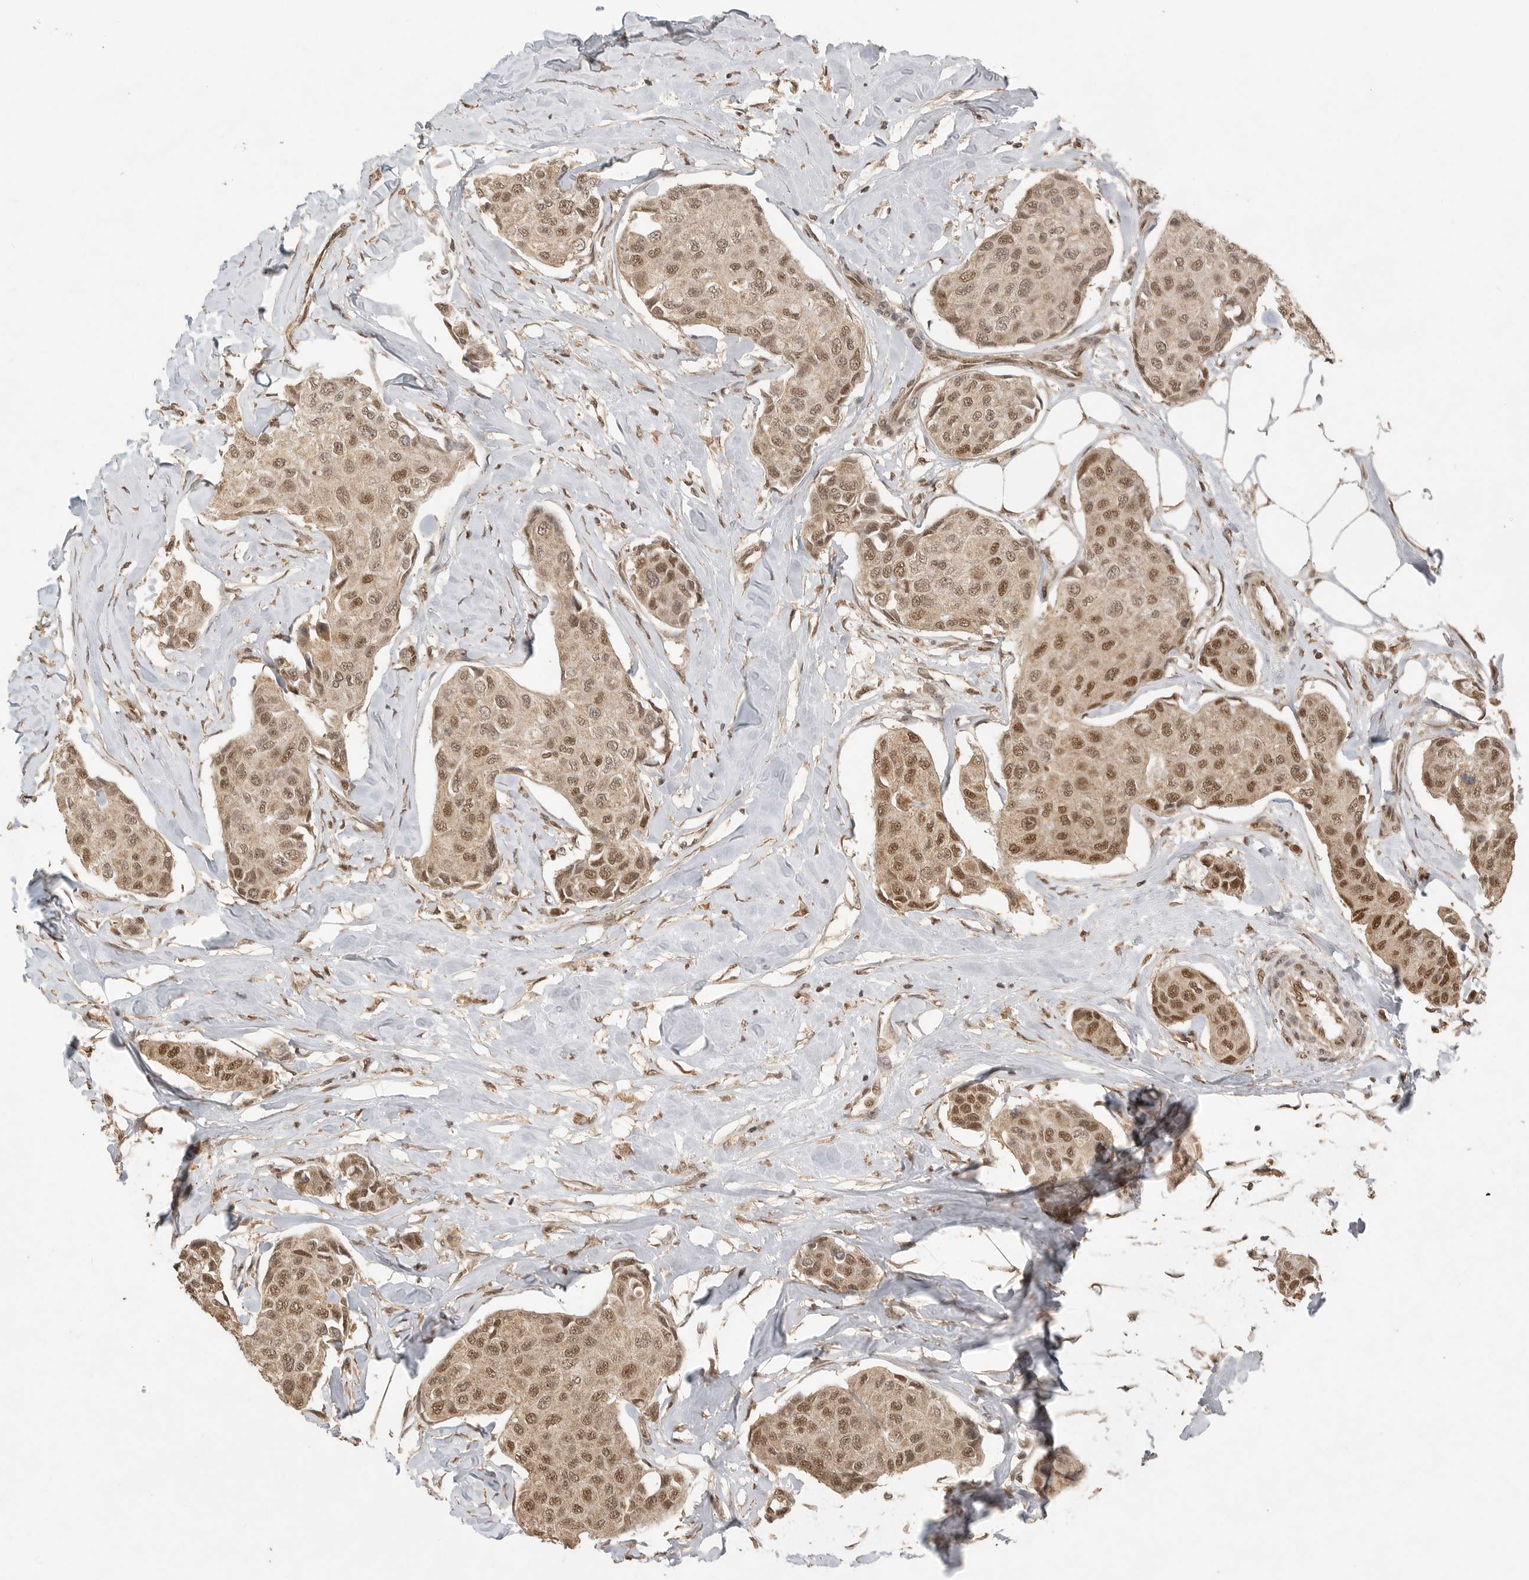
{"staining": {"intensity": "moderate", "quantity": ">75%", "location": "cytoplasmic/membranous,nuclear"}, "tissue": "breast cancer", "cell_type": "Tumor cells", "image_type": "cancer", "snomed": [{"axis": "morphology", "description": "Duct carcinoma"}, {"axis": "topography", "description": "Breast"}], "caption": "Moderate cytoplasmic/membranous and nuclear positivity is appreciated in approximately >75% of tumor cells in intraductal carcinoma (breast). (Stains: DAB in brown, nuclei in blue, Microscopy: brightfield microscopy at high magnification).", "gene": "DFFA", "patient": {"sex": "female", "age": 80}}